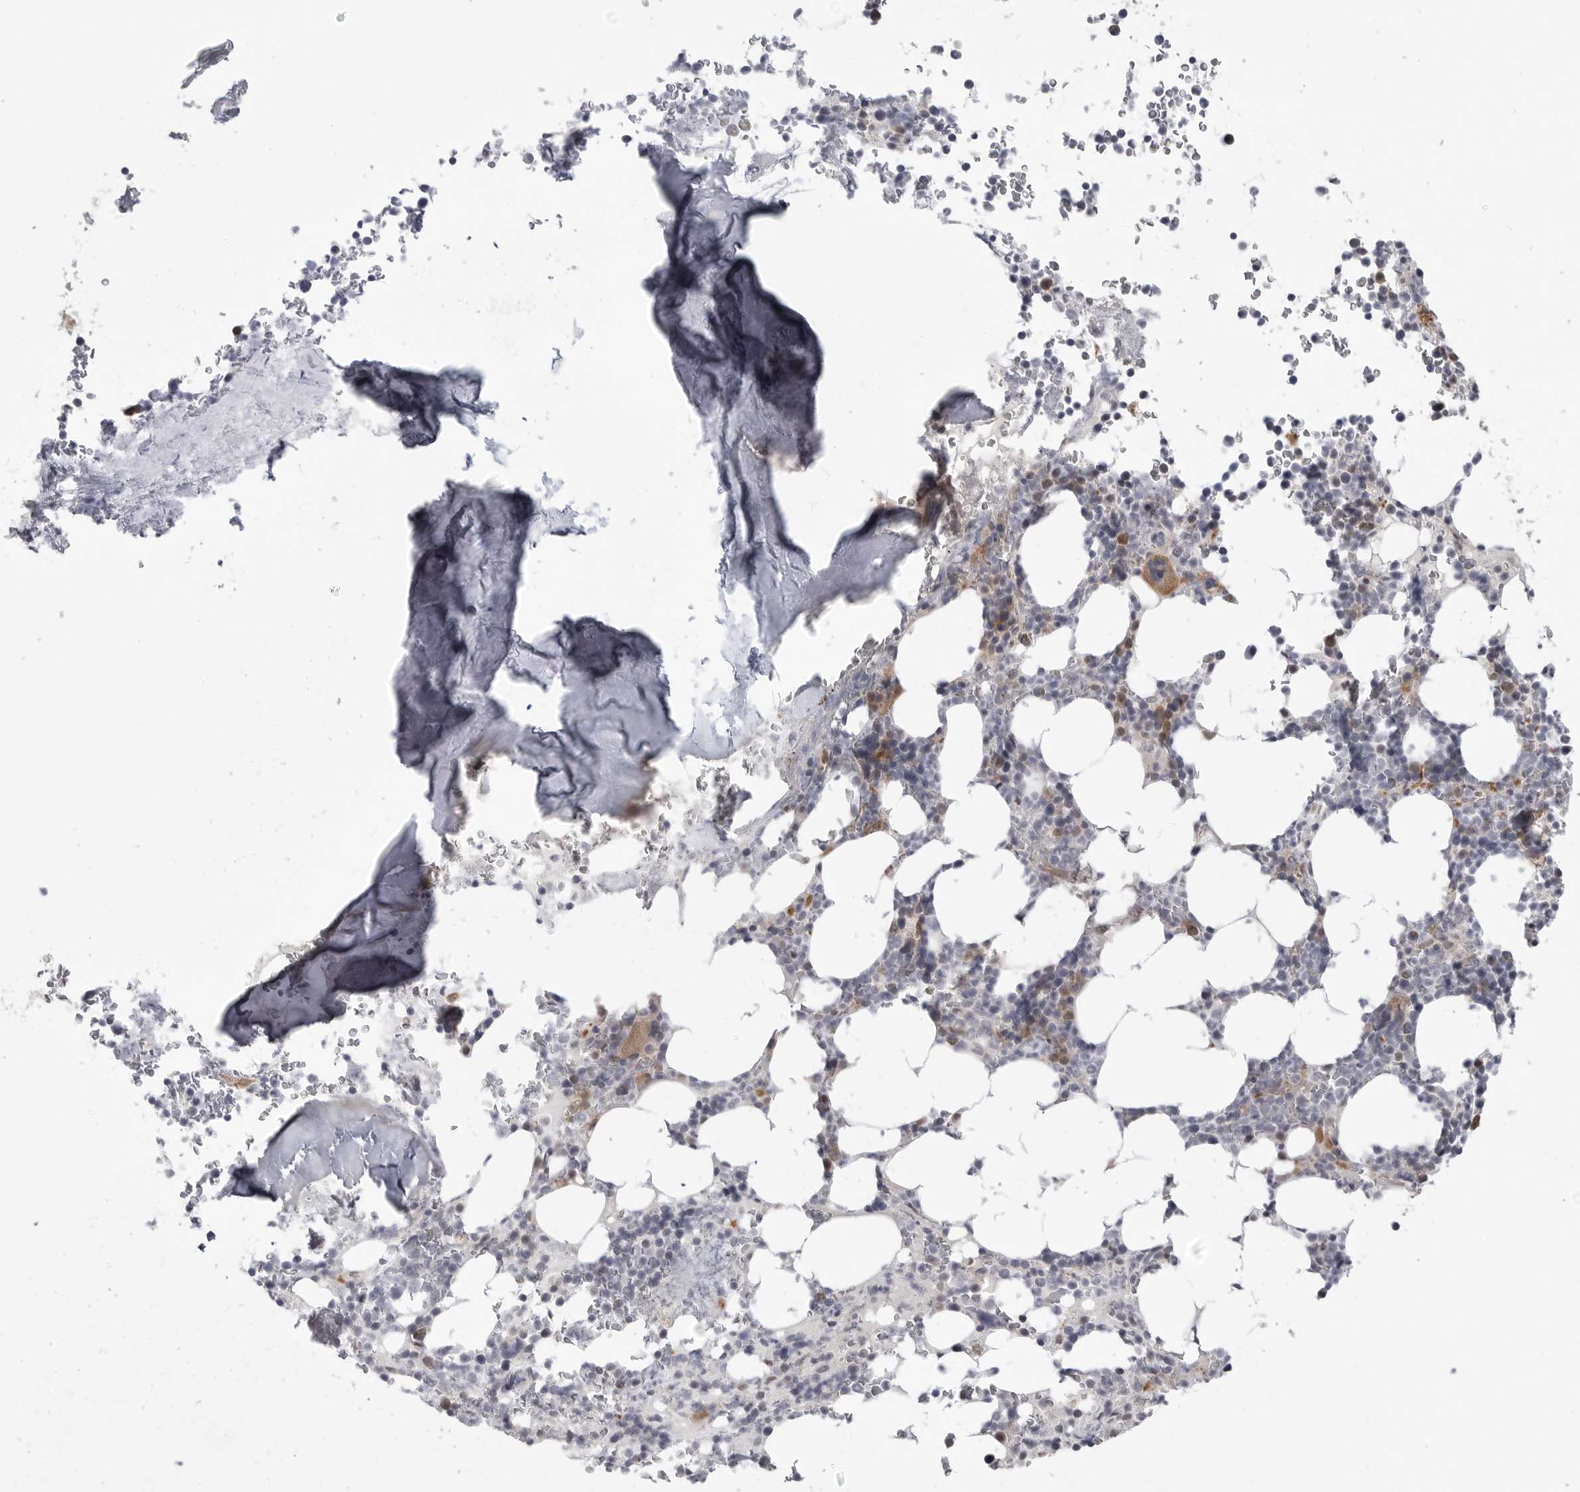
{"staining": {"intensity": "moderate", "quantity": "<25%", "location": "cytoplasmic/membranous,nuclear"}, "tissue": "bone marrow", "cell_type": "Hematopoietic cells", "image_type": "normal", "snomed": [{"axis": "morphology", "description": "Normal tissue, NOS"}, {"axis": "topography", "description": "Bone marrow"}], "caption": "Bone marrow stained for a protein (brown) reveals moderate cytoplasmic/membranous,nuclear positive staining in approximately <25% of hematopoietic cells.", "gene": "PNPO", "patient": {"sex": "male", "age": 58}}